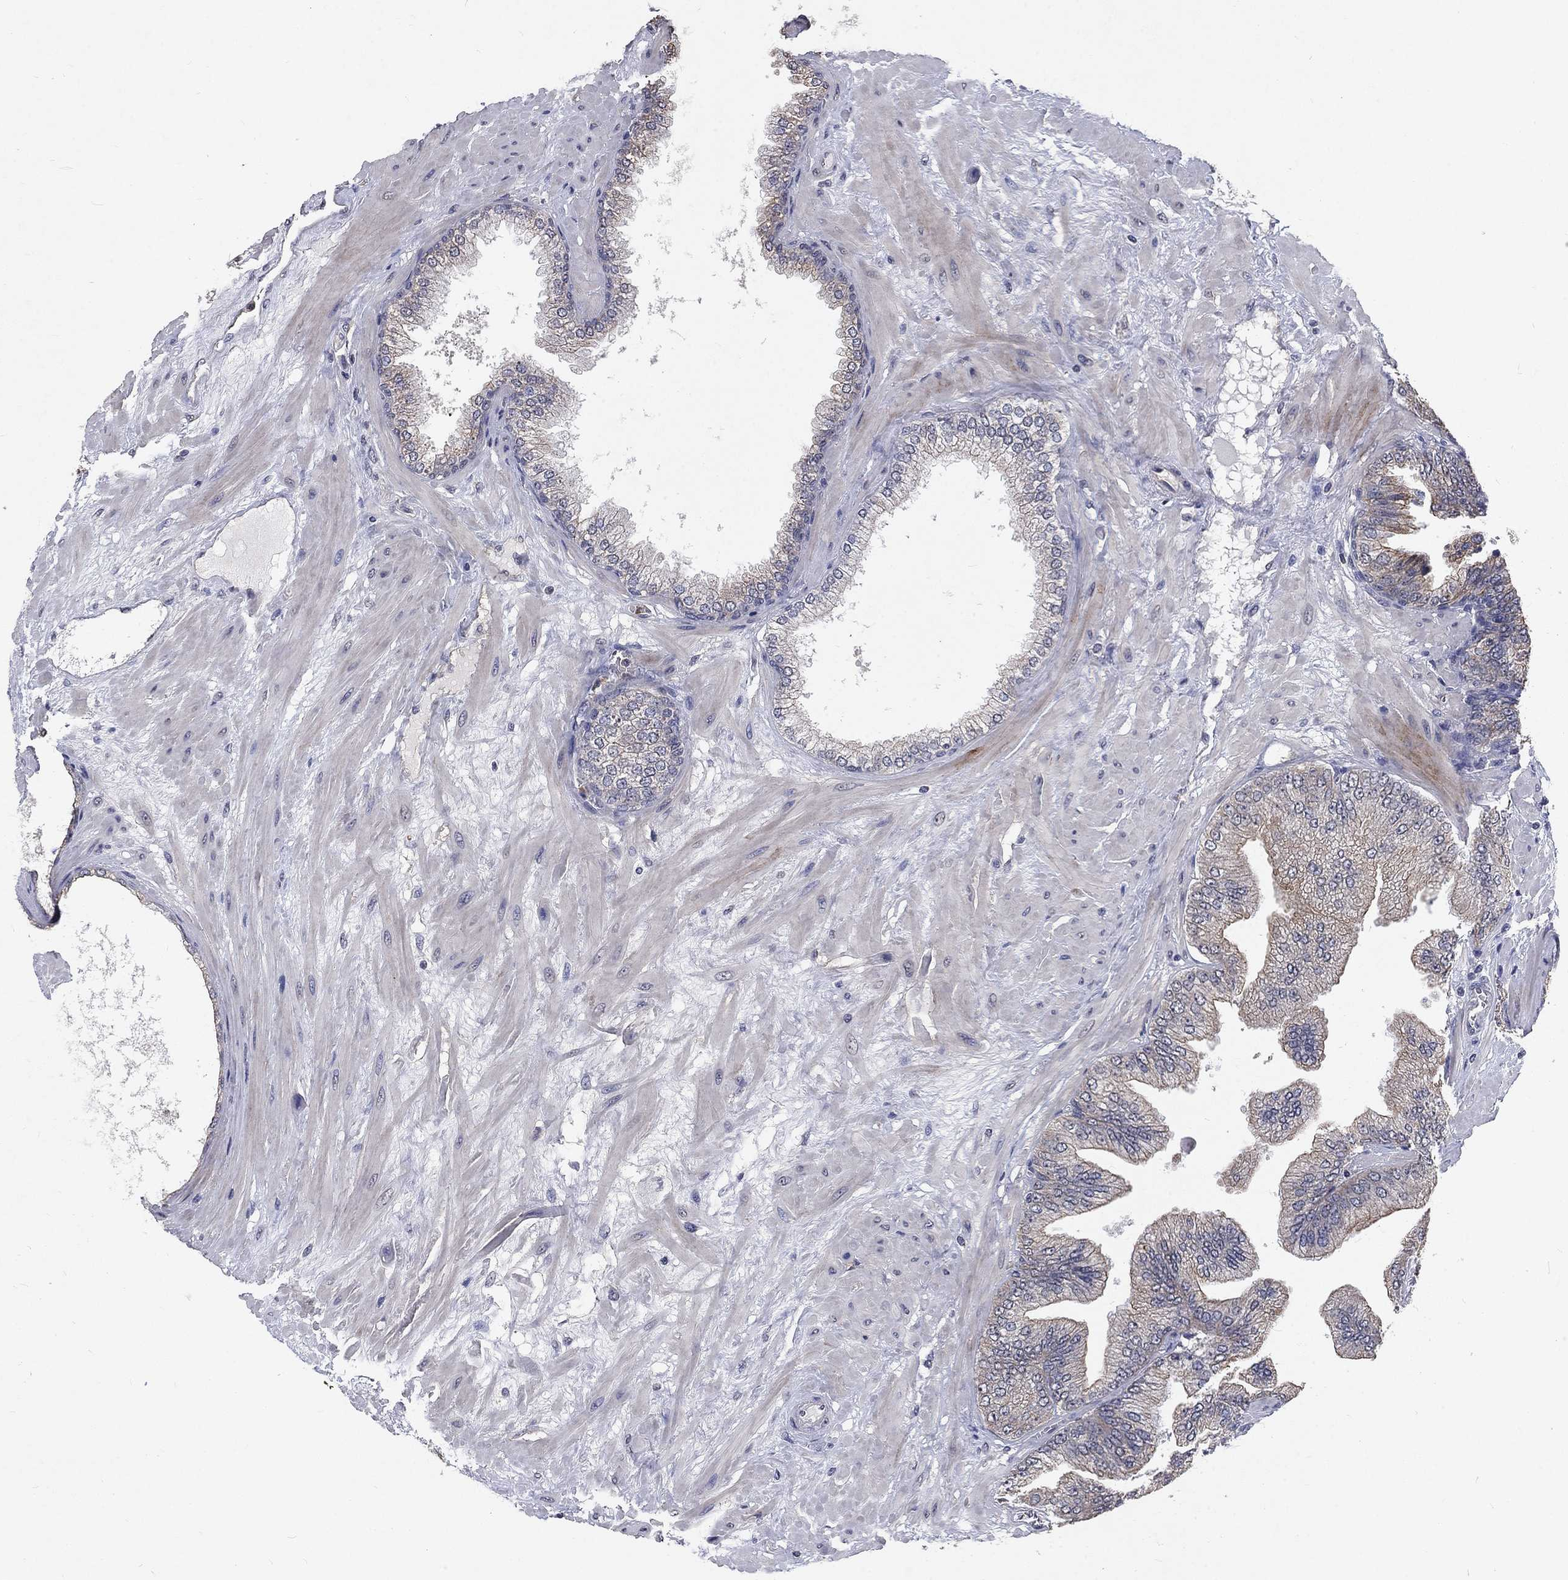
{"staining": {"intensity": "moderate", "quantity": "<25%", "location": "cytoplasmic/membranous"}, "tissue": "prostate cancer", "cell_type": "Tumor cells", "image_type": "cancer", "snomed": [{"axis": "morphology", "description": "Adenocarcinoma, Low grade"}, {"axis": "topography", "description": "Prostate"}], "caption": "Moderate cytoplasmic/membranous protein staining is present in approximately <25% of tumor cells in prostate cancer.", "gene": "CHST5", "patient": {"sex": "male", "age": 72}}